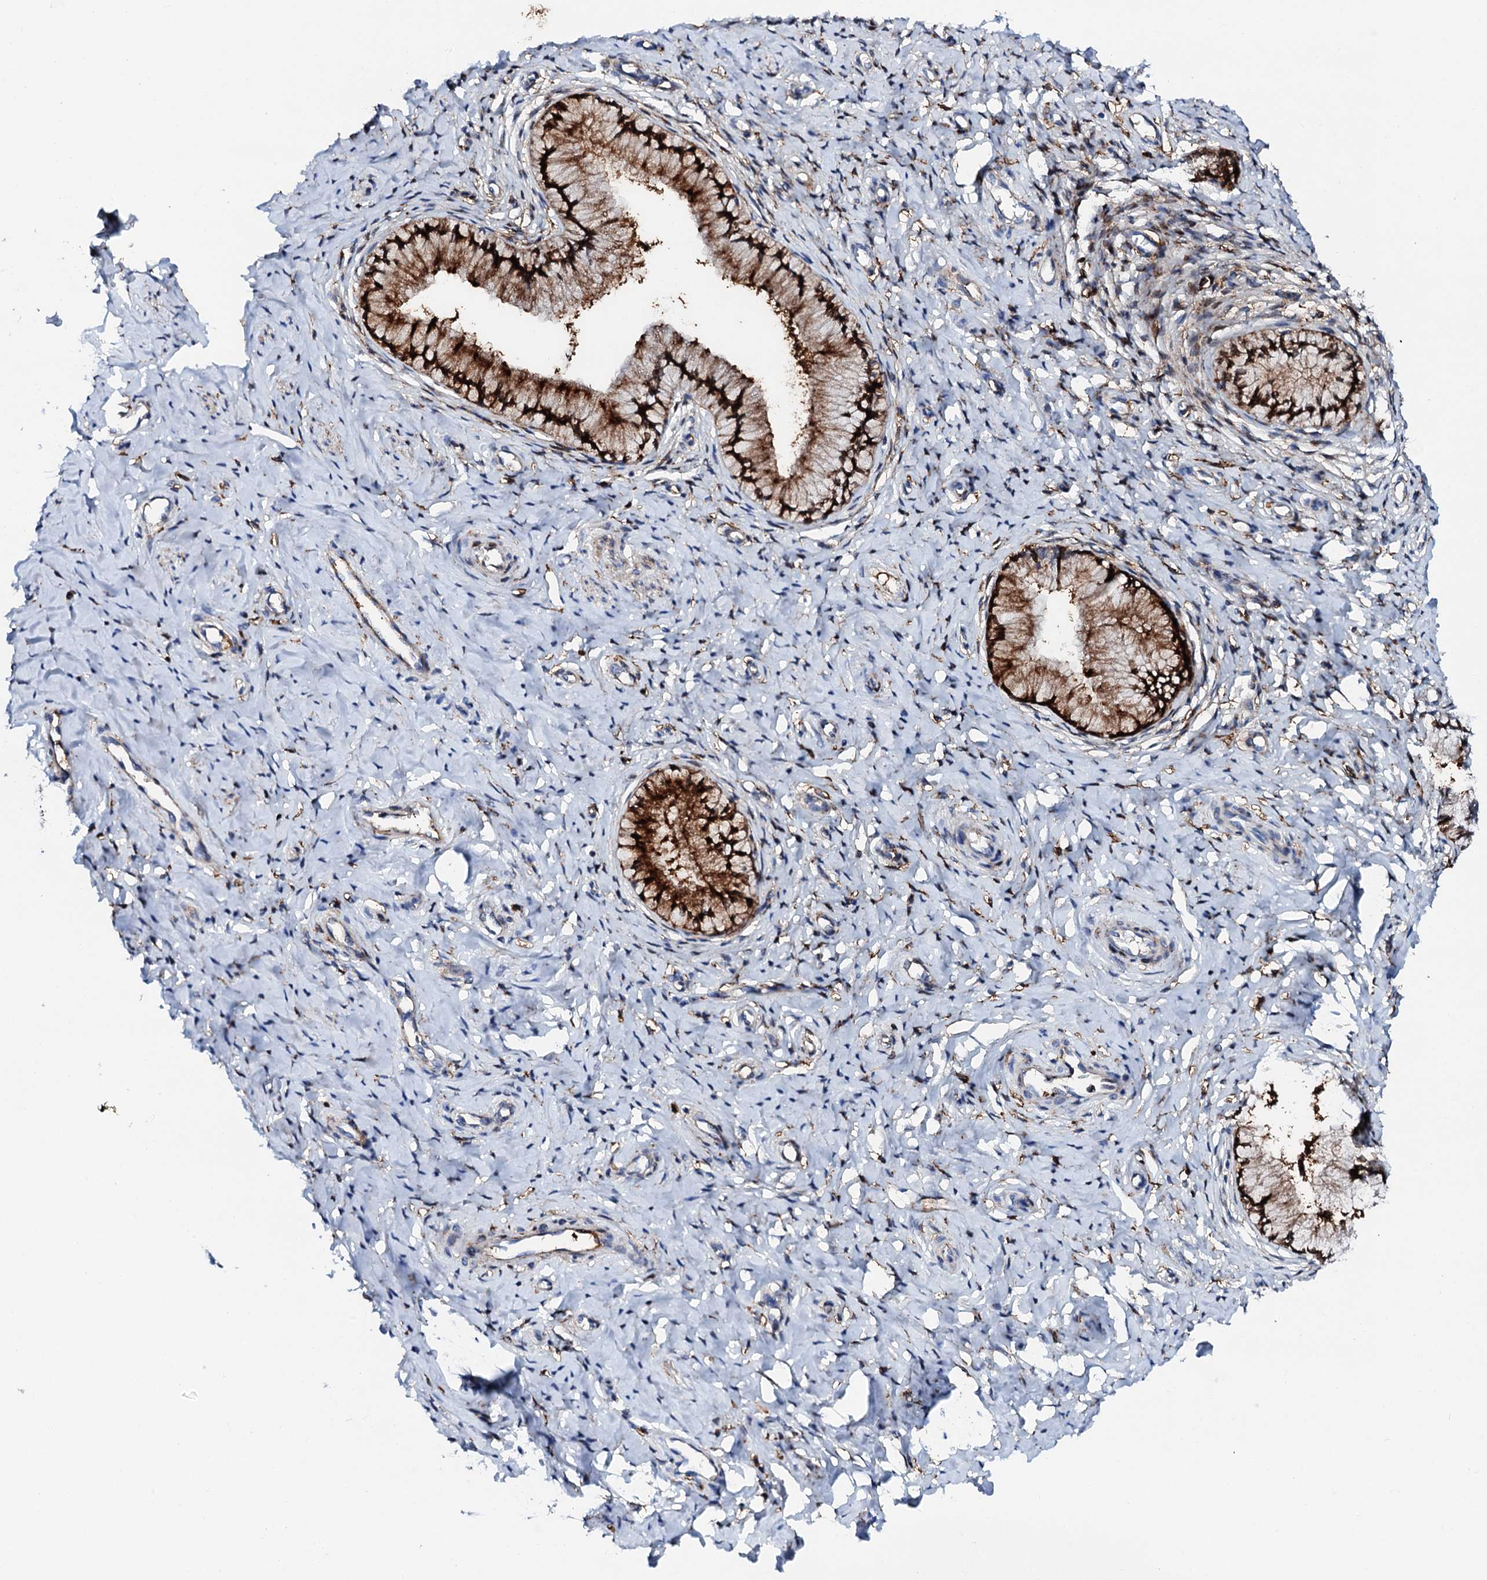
{"staining": {"intensity": "strong", "quantity": ">75%", "location": "cytoplasmic/membranous"}, "tissue": "cervix", "cell_type": "Glandular cells", "image_type": "normal", "snomed": [{"axis": "morphology", "description": "Normal tissue, NOS"}, {"axis": "topography", "description": "Cervix"}], "caption": "Immunohistochemistry (IHC) histopathology image of unremarkable cervix: human cervix stained using immunohistochemistry shows high levels of strong protein expression localized specifically in the cytoplasmic/membranous of glandular cells, appearing as a cytoplasmic/membranous brown color.", "gene": "MED13L", "patient": {"sex": "female", "age": 36}}